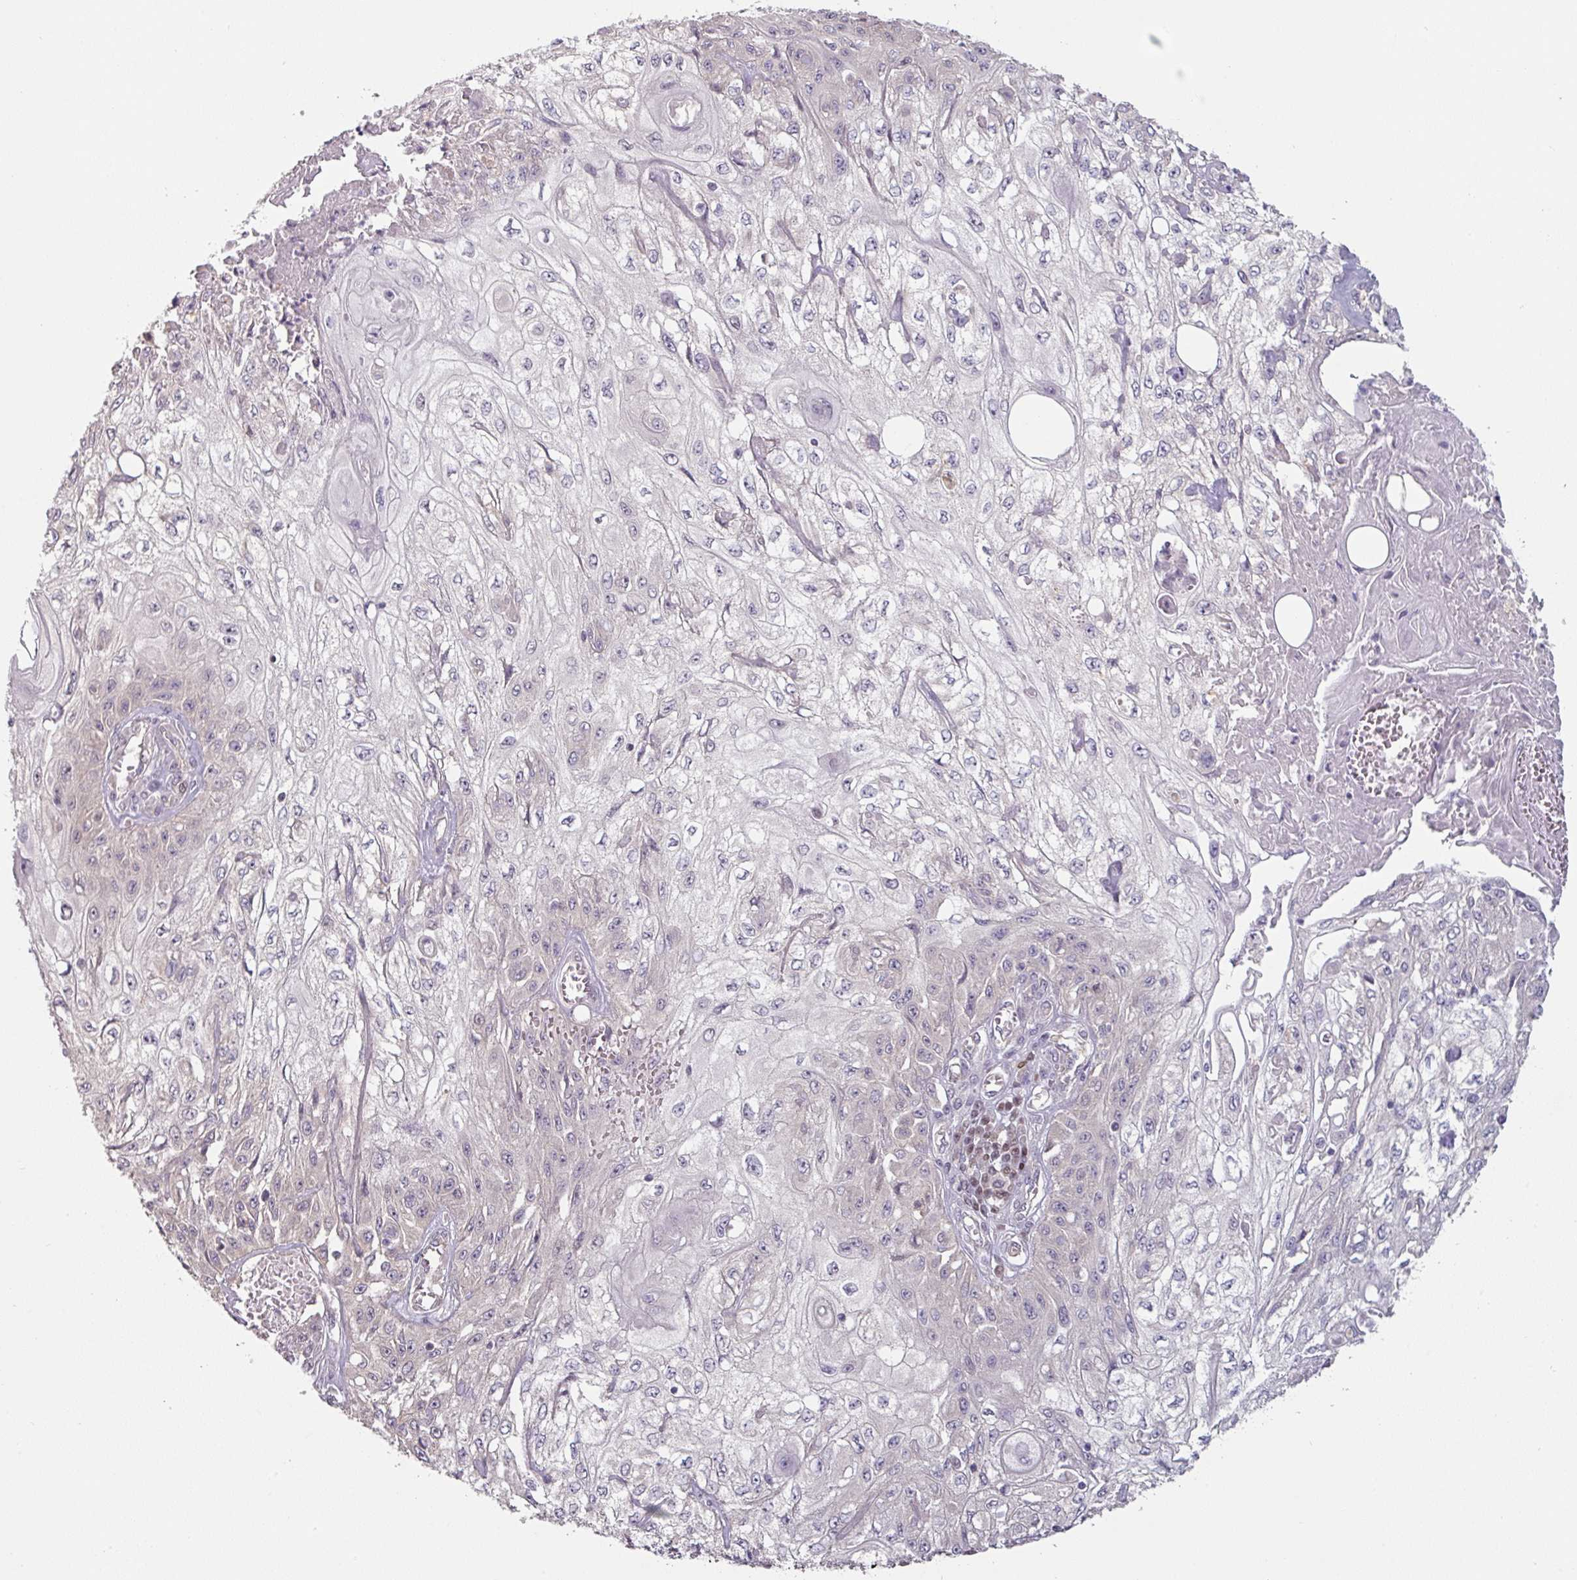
{"staining": {"intensity": "negative", "quantity": "none", "location": "none"}, "tissue": "skin cancer", "cell_type": "Tumor cells", "image_type": "cancer", "snomed": [{"axis": "morphology", "description": "Squamous cell carcinoma, NOS"}, {"axis": "morphology", "description": "Squamous cell carcinoma, metastatic, NOS"}, {"axis": "topography", "description": "Skin"}, {"axis": "topography", "description": "Lymph node"}], "caption": "High power microscopy photomicrograph of an immunohistochemistry (IHC) photomicrograph of skin cancer, revealing no significant expression in tumor cells.", "gene": "ZBTB6", "patient": {"sex": "male", "age": 75}}